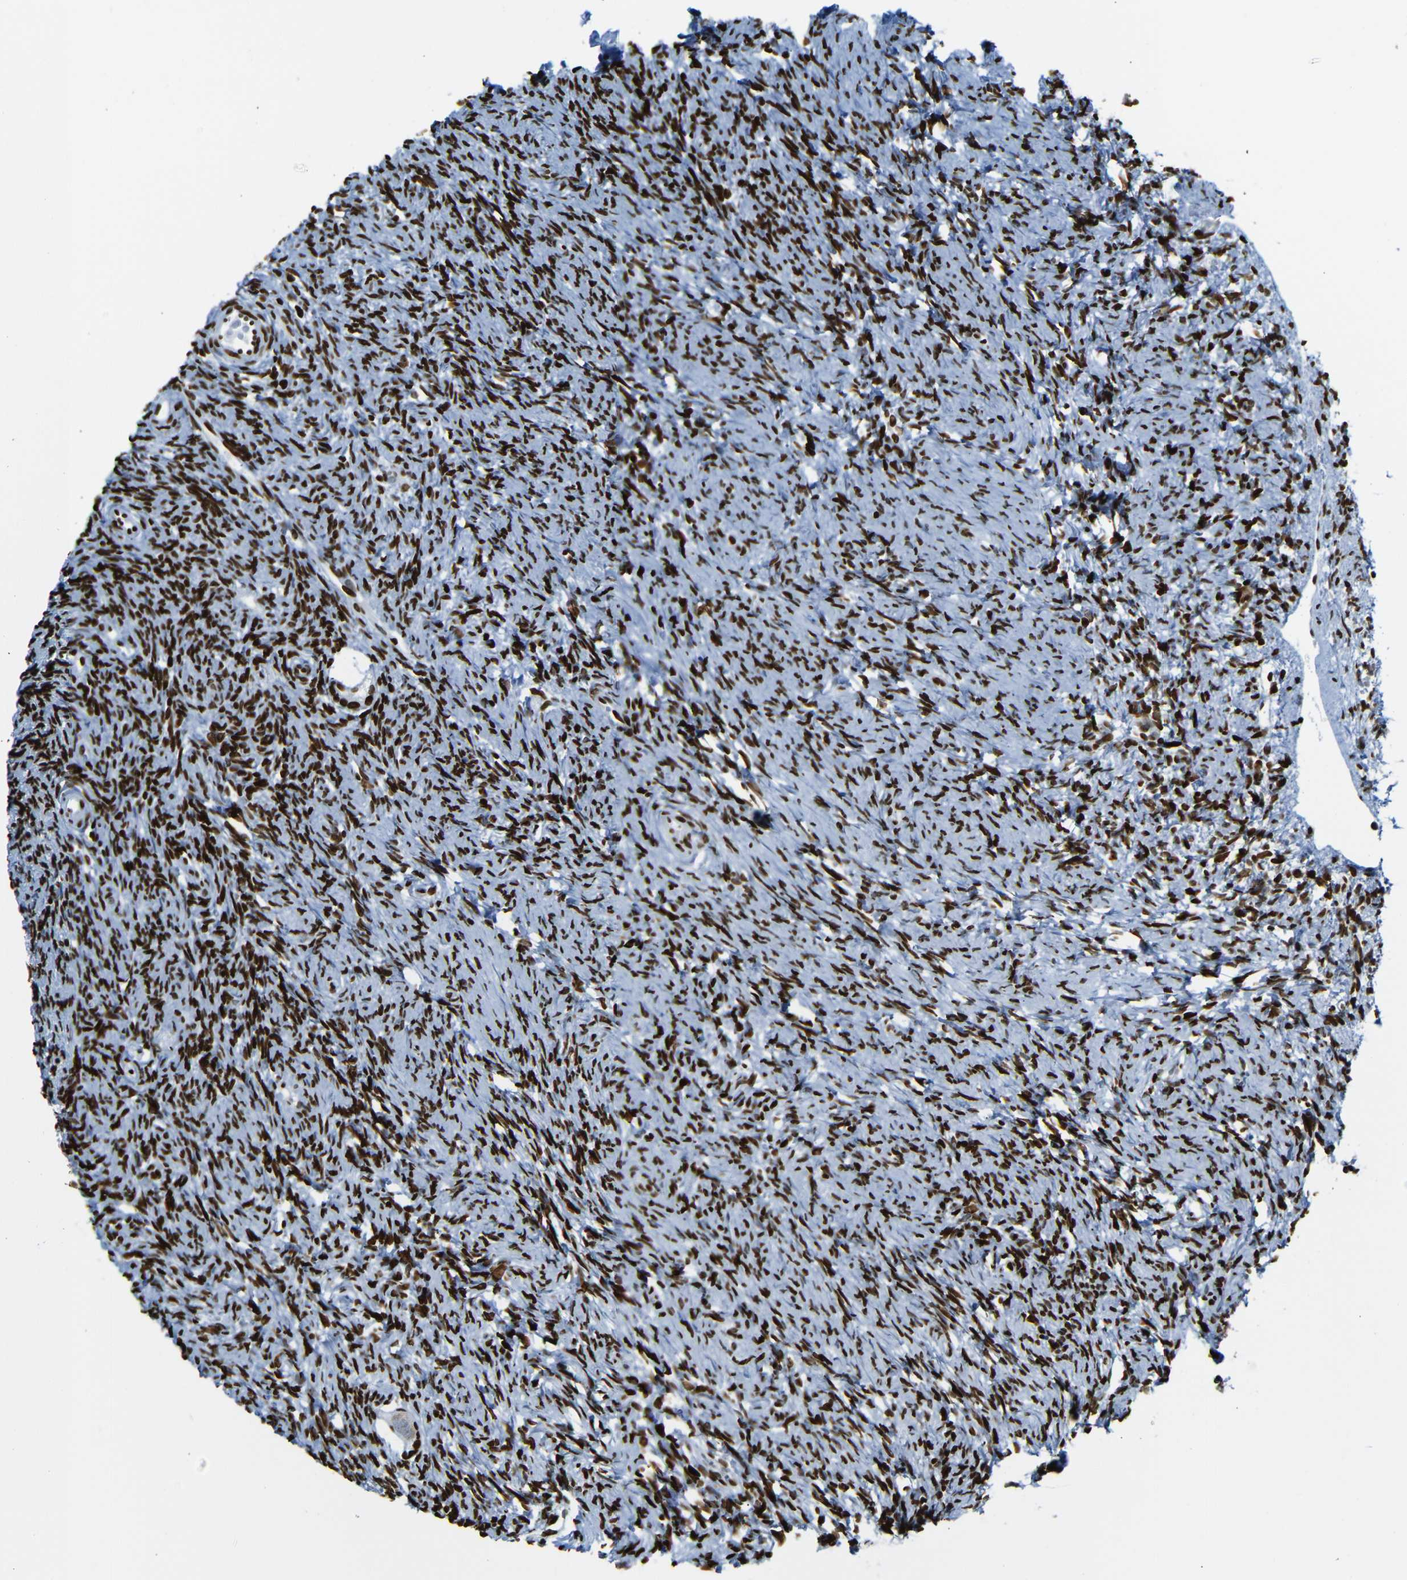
{"staining": {"intensity": "strong", "quantity": ">75%", "location": "nuclear"}, "tissue": "ovary", "cell_type": "Ovarian stroma cells", "image_type": "normal", "snomed": [{"axis": "morphology", "description": "Normal tissue, NOS"}, {"axis": "topography", "description": "Ovary"}], "caption": "A high amount of strong nuclear positivity is present in about >75% of ovarian stroma cells in unremarkable ovary.", "gene": "NPIPB15", "patient": {"sex": "female", "age": 33}}